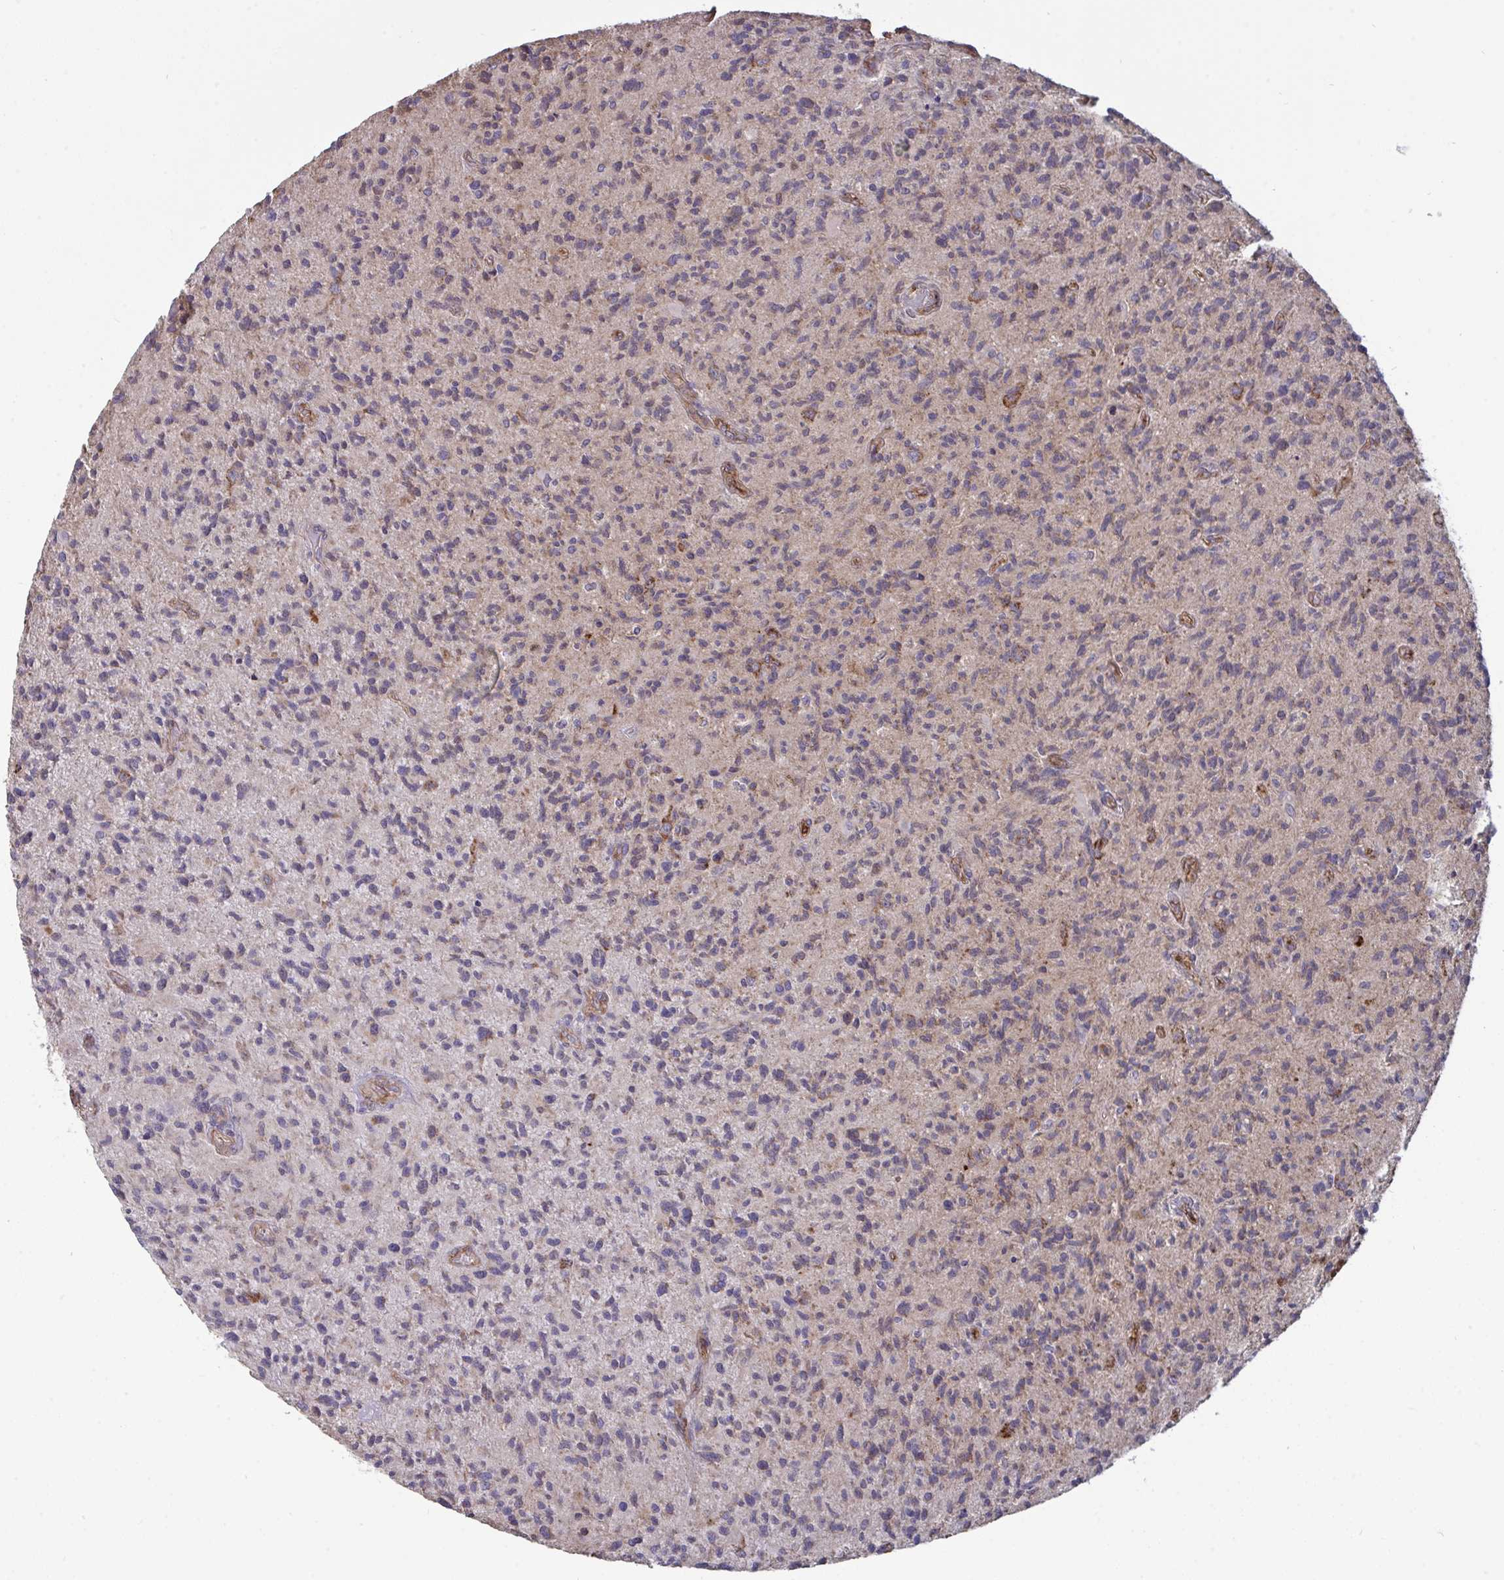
{"staining": {"intensity": "negative", "quantity": "none", "location": "none"}, "tissue": "glioma", "cell_type": "Tumor cells", "image_type": "cancer", "snomed": [{"axis": "morphology", "description": "Glioma, malignant, High grade"}, {"axis": "topography", "description": "Brain"}], "caption": "Immunohistochemistry of human glioma demonstrates no expression in tumor cells.", "gene": "ISCU", "patient": {"sex": "female", "age": 70}}